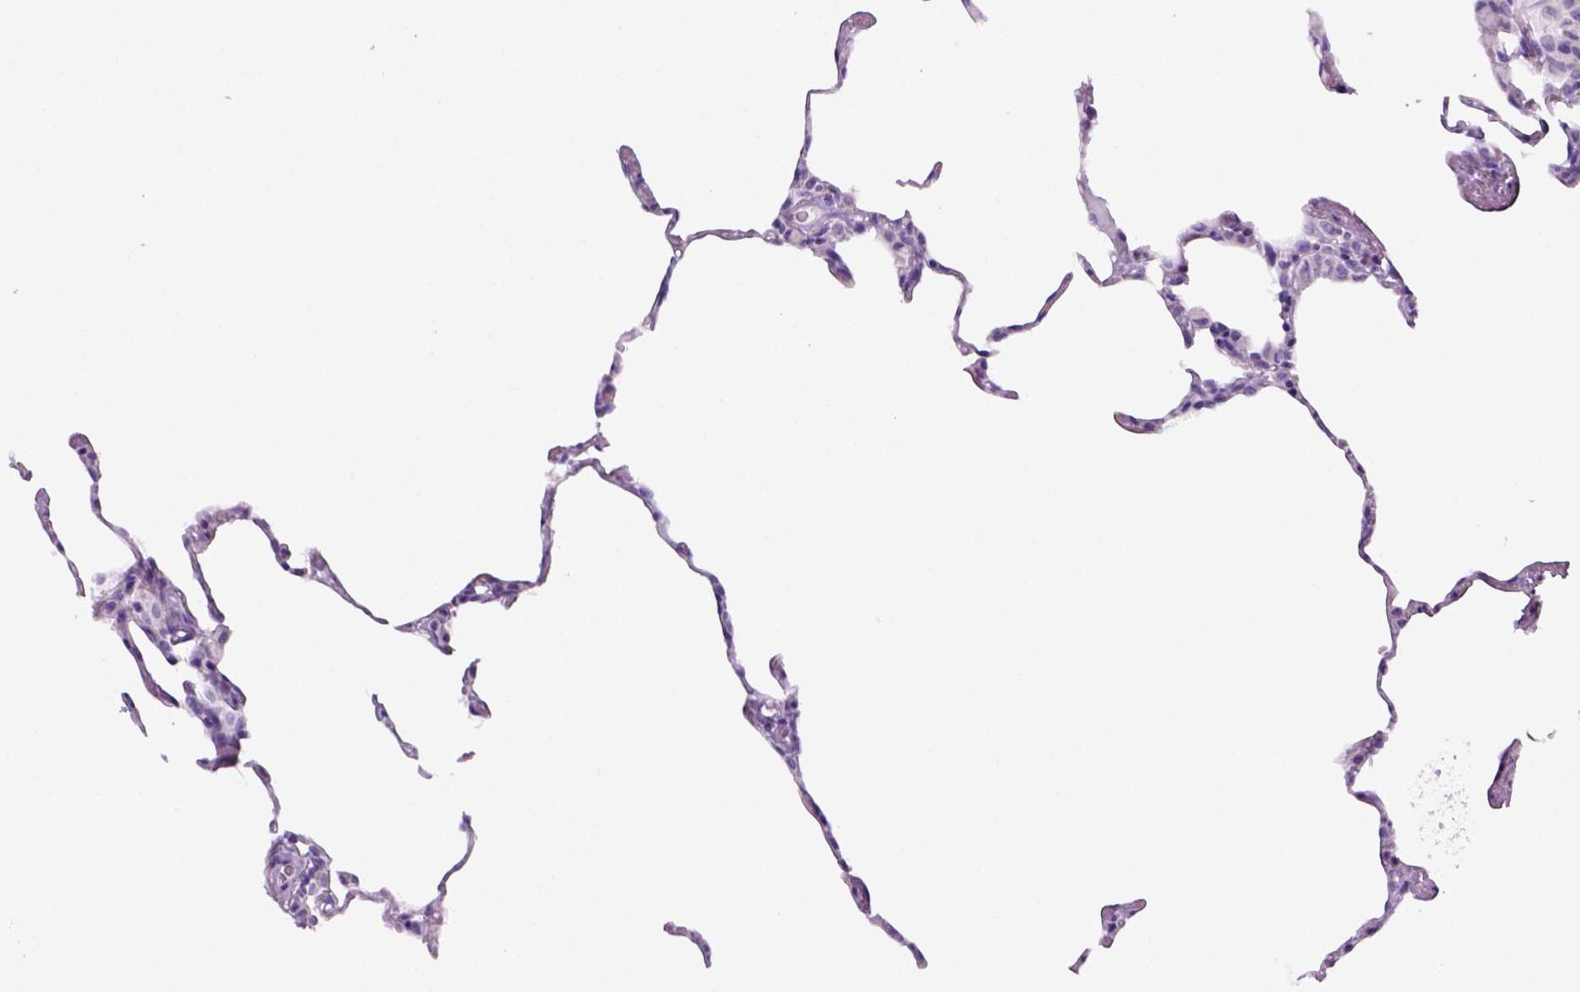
{"staining": {"intensity": "negative", "quantity": "none", "location": "none"}, "tissue": "lung", "cell_type": "Alveolar cells", "image_type": "normal", "snomed": [{"axis": "morphology", "description": "Normal tissue, NOS"}, {"axis": "topography", "description": "Lung"}], "caption": "DAB immunohistochemical staining of benign human lung reveals no significant expression in alveolar cells.", "gene": "DNAH11", "patient": {"sex": "female", "age": 57}}